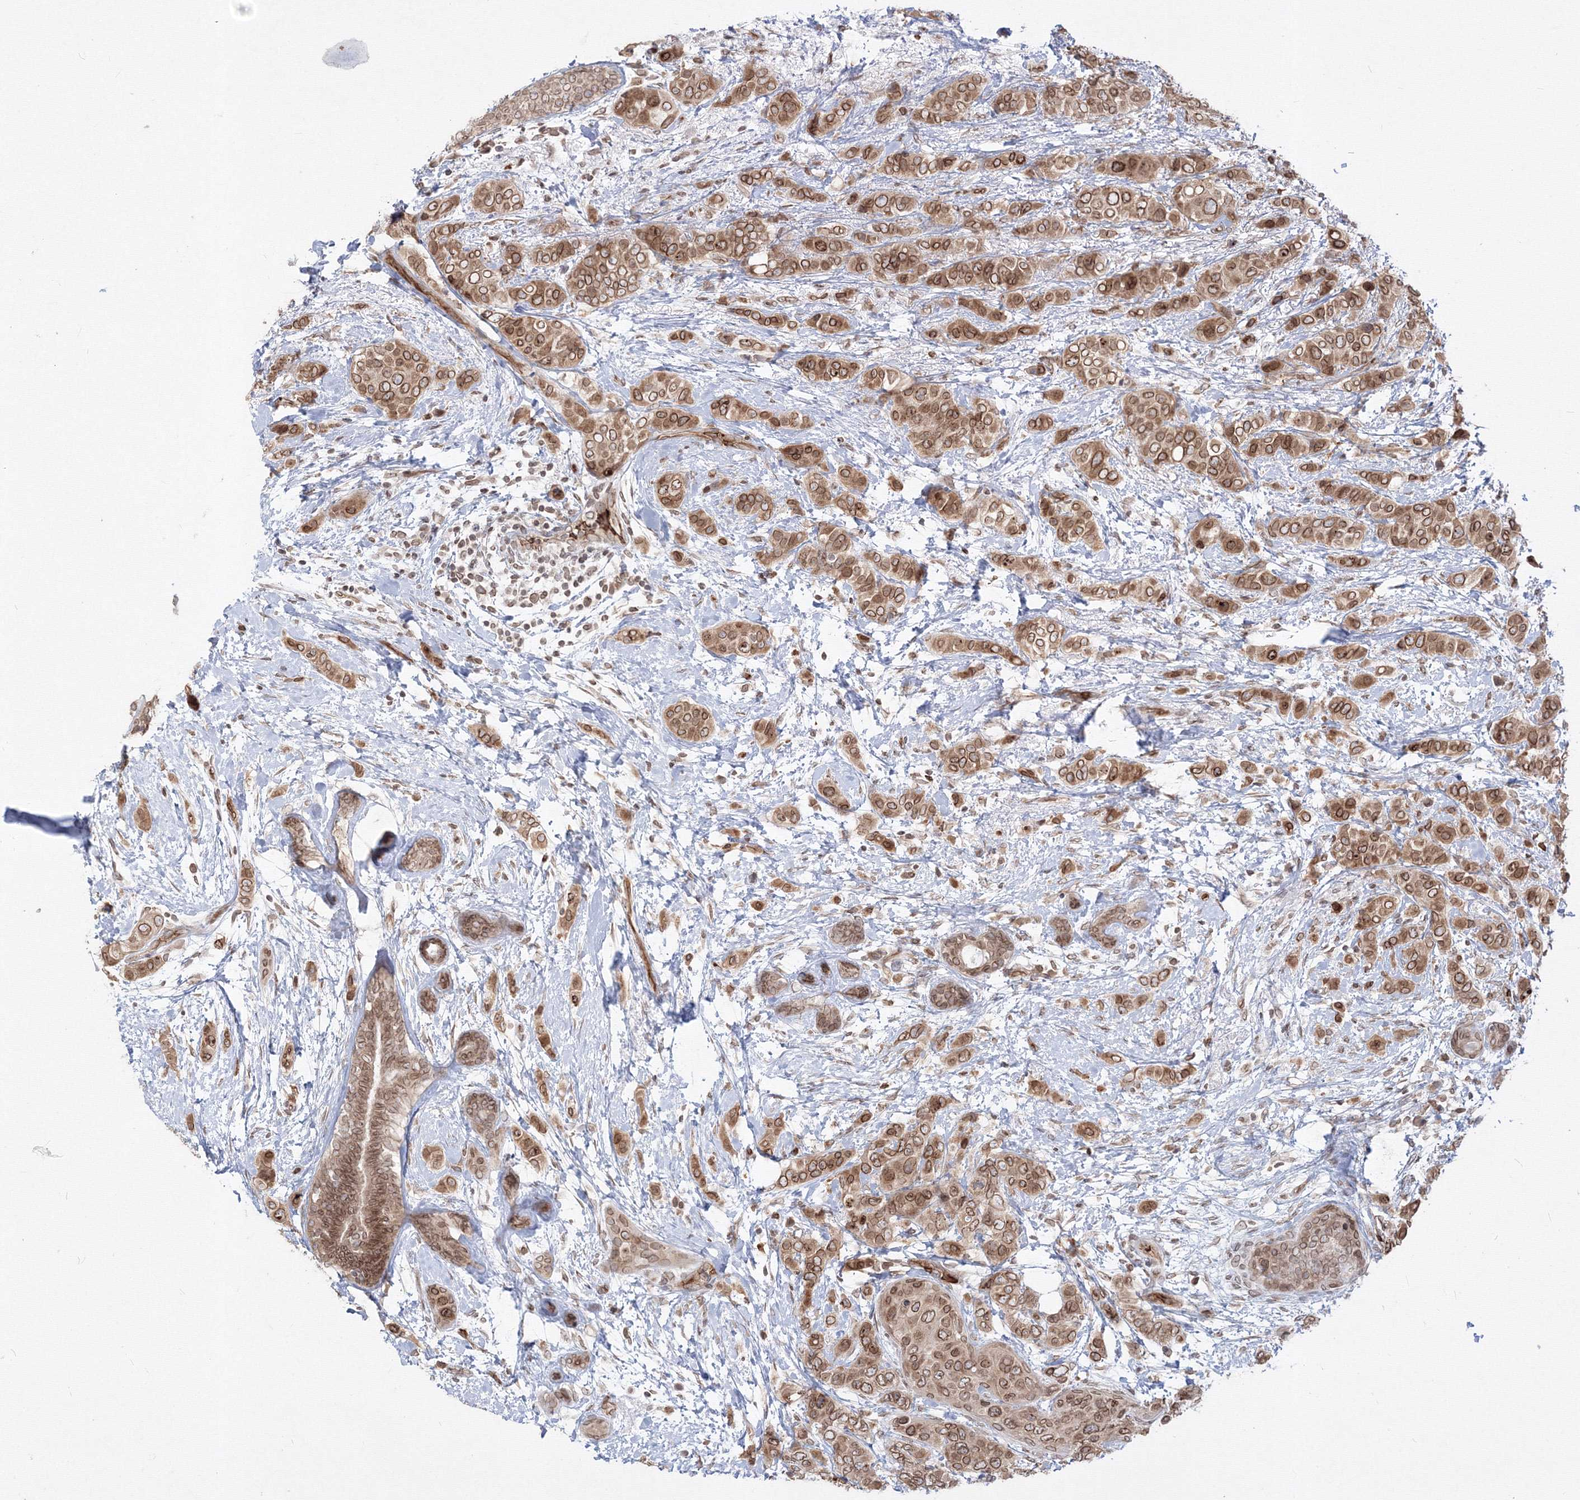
{"staining": {"intensity": "moderate", "quantity": ">75%", "location": "cytoplasmic/membranous,nuclear"}, "tissue": "breast cancer", "cell_type": "Tumor cells", "image_type": "cancer", "snomed": [{"axis": "morphology", "description": "Lobular carcinoma"}, {"axis": "topography", "description": "Breast"}], "caption": "A photomicrograph of human breast cancer stained for a protein displays moderate cytoplasmic/membranous and nuclear brown staining in tumor cells.", "gene": "DNAJB2", "patient": {"sex": "female", "age": 51}}